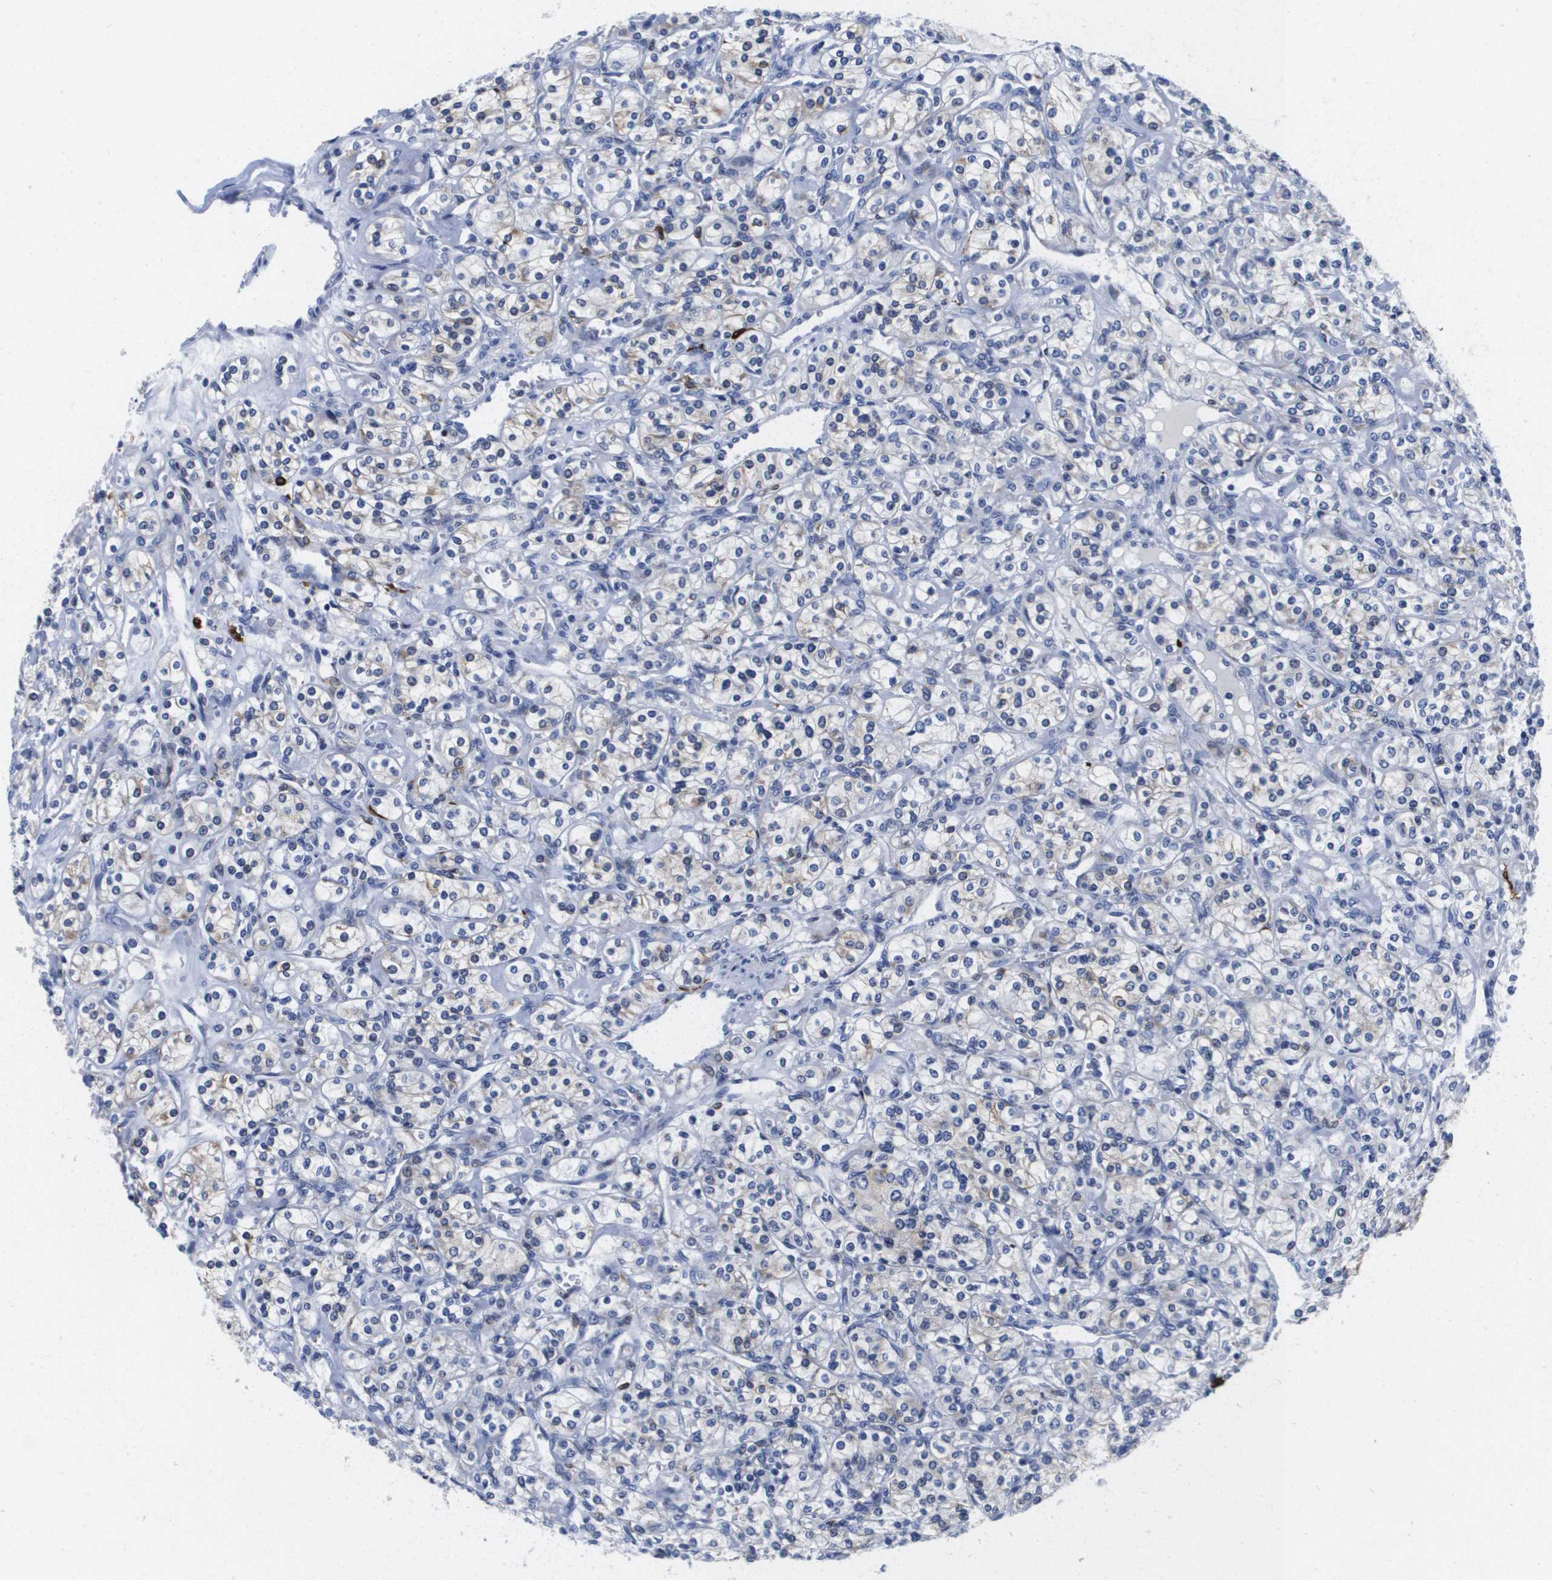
{"staining": {"intensity": "negative", "quantity": "none", "location": "none"}, "tissue": "renal cancer", "cell_type": "Tumor cells", "image_type": "cancer", "snomed": [{"axis": "morphology", "description": "Adenocarcinoma, NOS"}, {"axis": "topography", "description": "Kidney"}], "caption": "Tumor cells are negative for protein expression in human adenocarcinoma (renal). The staining was performed using DAB to visualize the protein expression in brown, while the nuclei were stained in blue with hematoxylin (Magnification: 20x).", "gene": "HMOX1", "patient": {"sex": "male", "age": 77}}